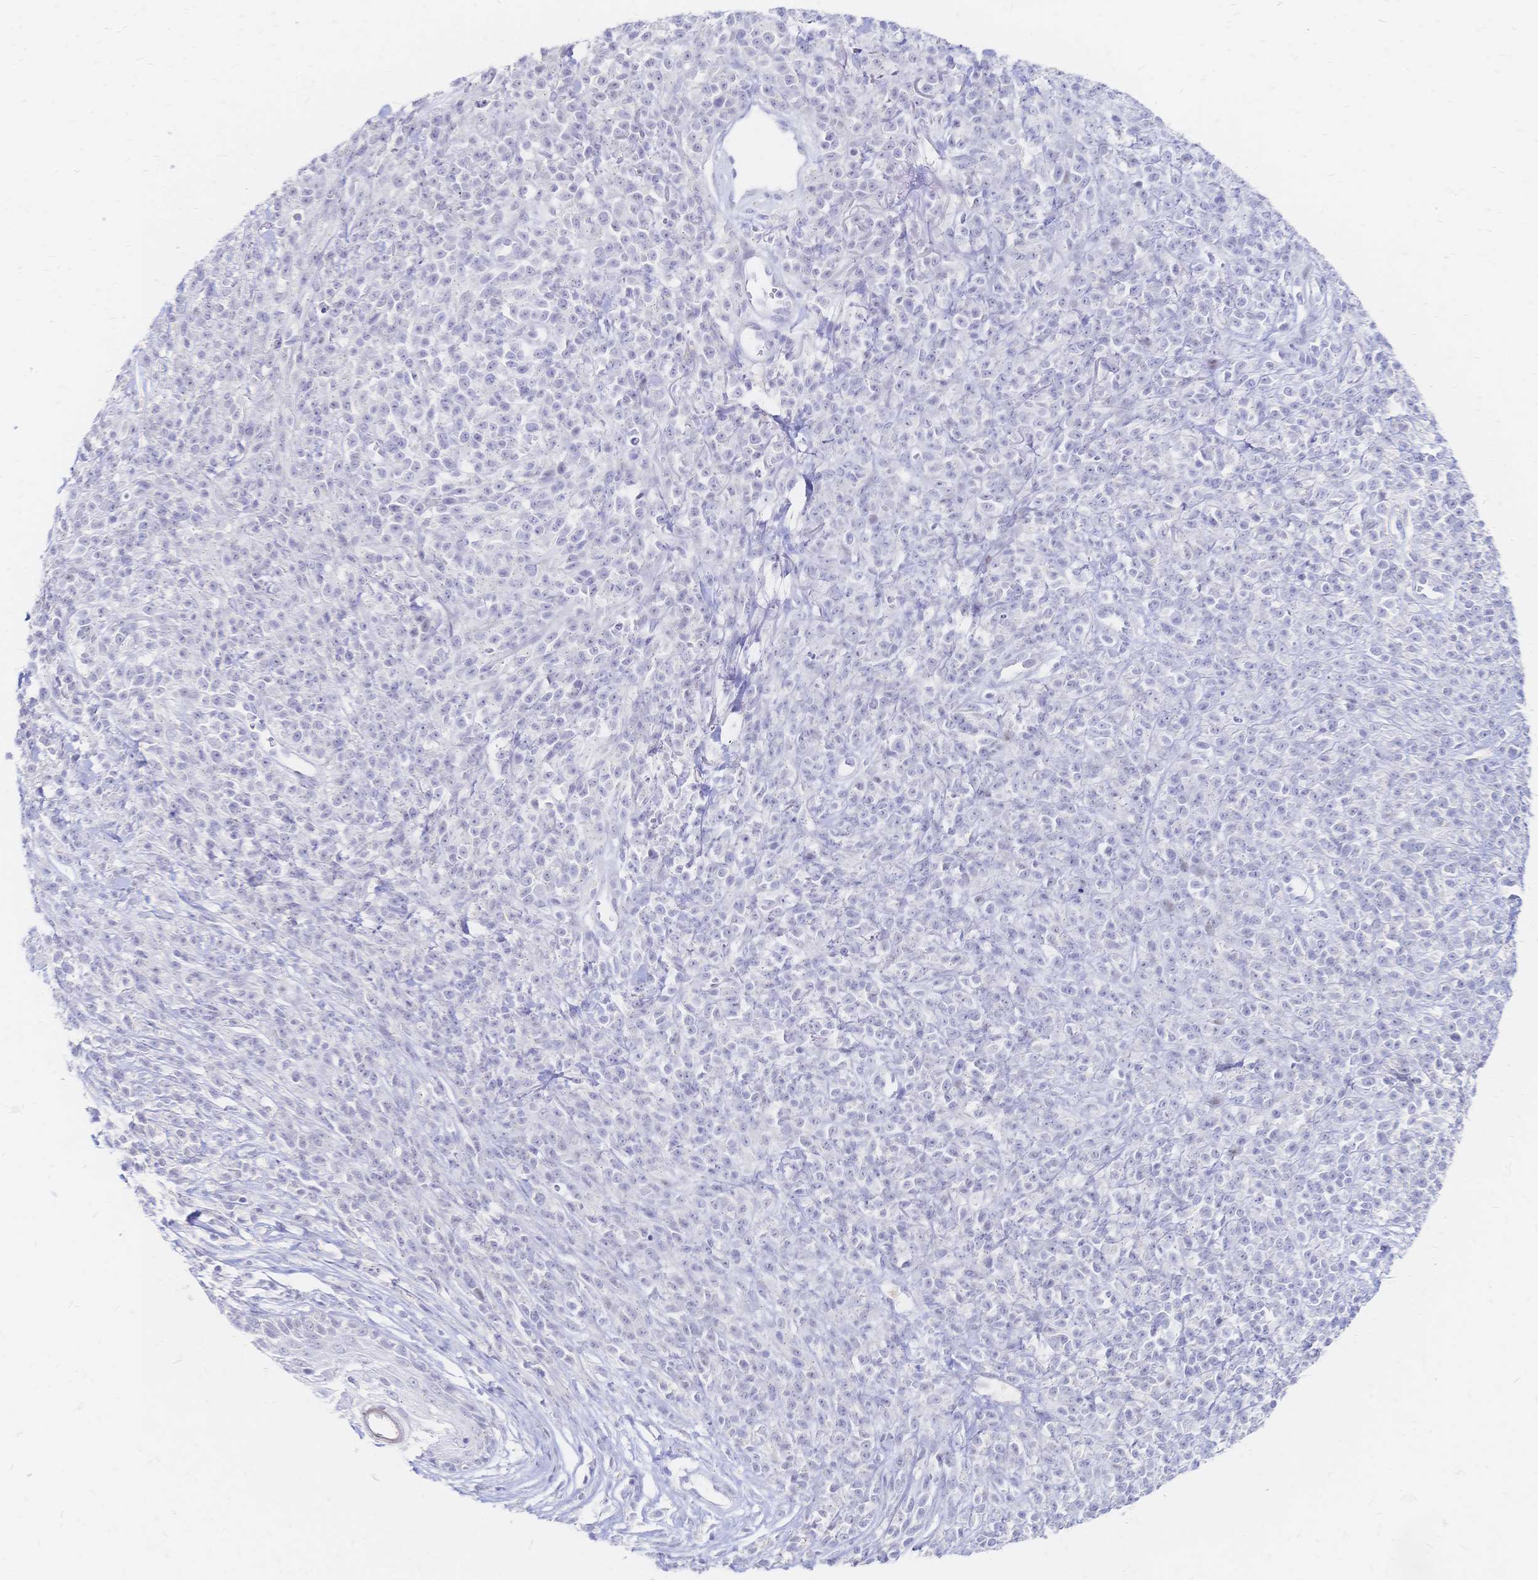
{"staining": {"intensity": "negative", "quantity": "none", "location": "none"}, "tissue": "melanoma", "cell_type": "Tumor cells", "image_type": "cancer", "snomed": [{"axis": "morphology", "description": "Malignant melanoma, NOS"}, {"axis": "topography", "description": "Skin"}, {"axis": "topography", "description": "Skin of trunk"}], "caption": "Melanoma was stained to show a protein in brown. There is no significant positivity in tumor cells.", "gene": "PSORS1C2", "patient": {"sex": "male", "age": 74}}